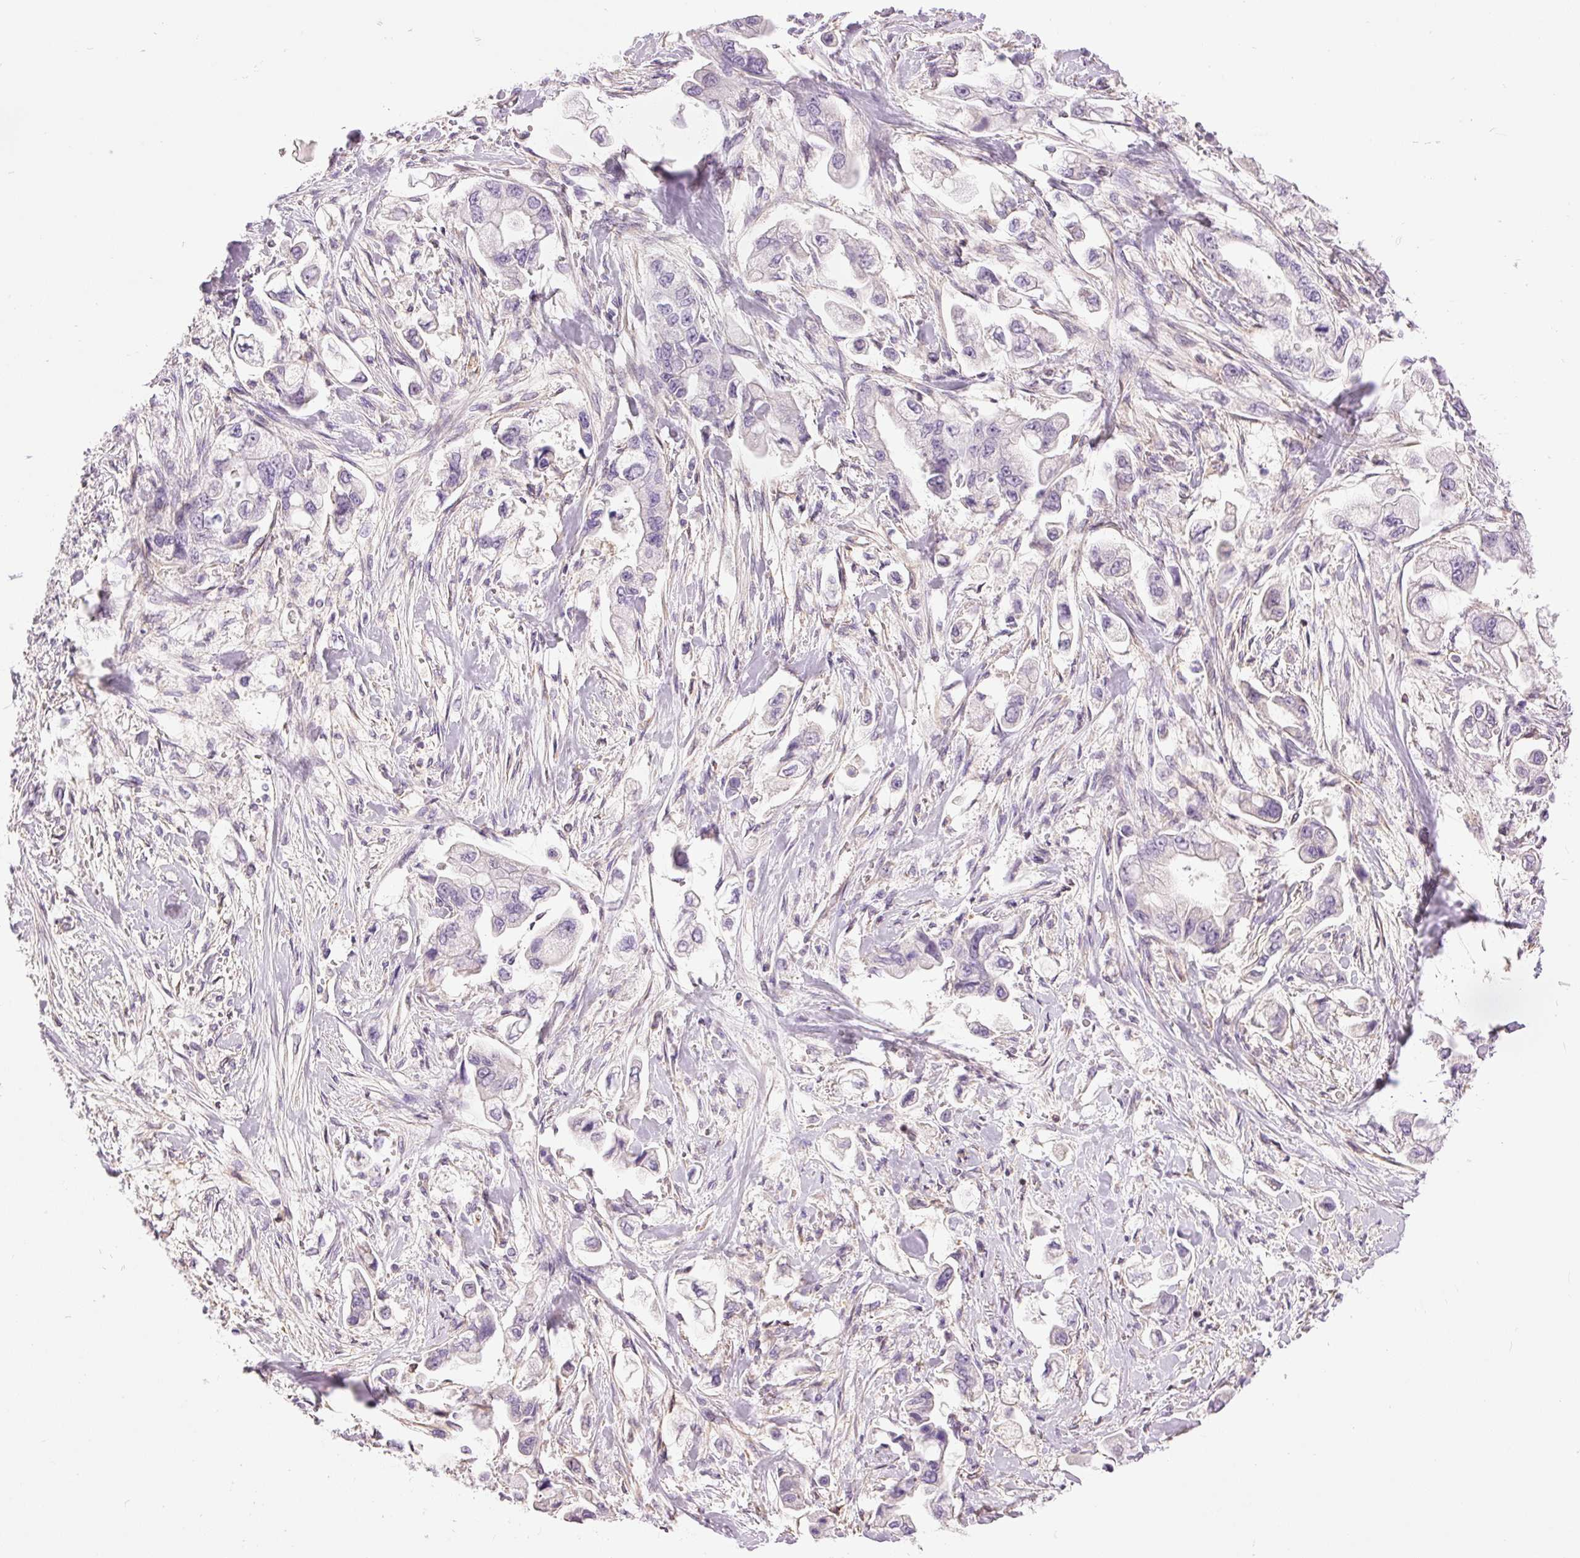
{"staining": {"intensity": "negative", "quantity": "none", "location": "none"}, "tissue": "stomach cancer", "cell_type": "Tumor cells", "image_type": "cancer", "snomed": [{"axis": "morphology", "description": "Adenocarcinoma, NOS"}, {"axis": "topography", "description": "Stomach"}], "caption": "High power microscopy image of an immunohistochemistry histopathology image of adenocarcinoma (stomach), revealing no significant expression in tumor cells.", "gene": "DOK6", "patient": {"sex": "male", "age": 62}}